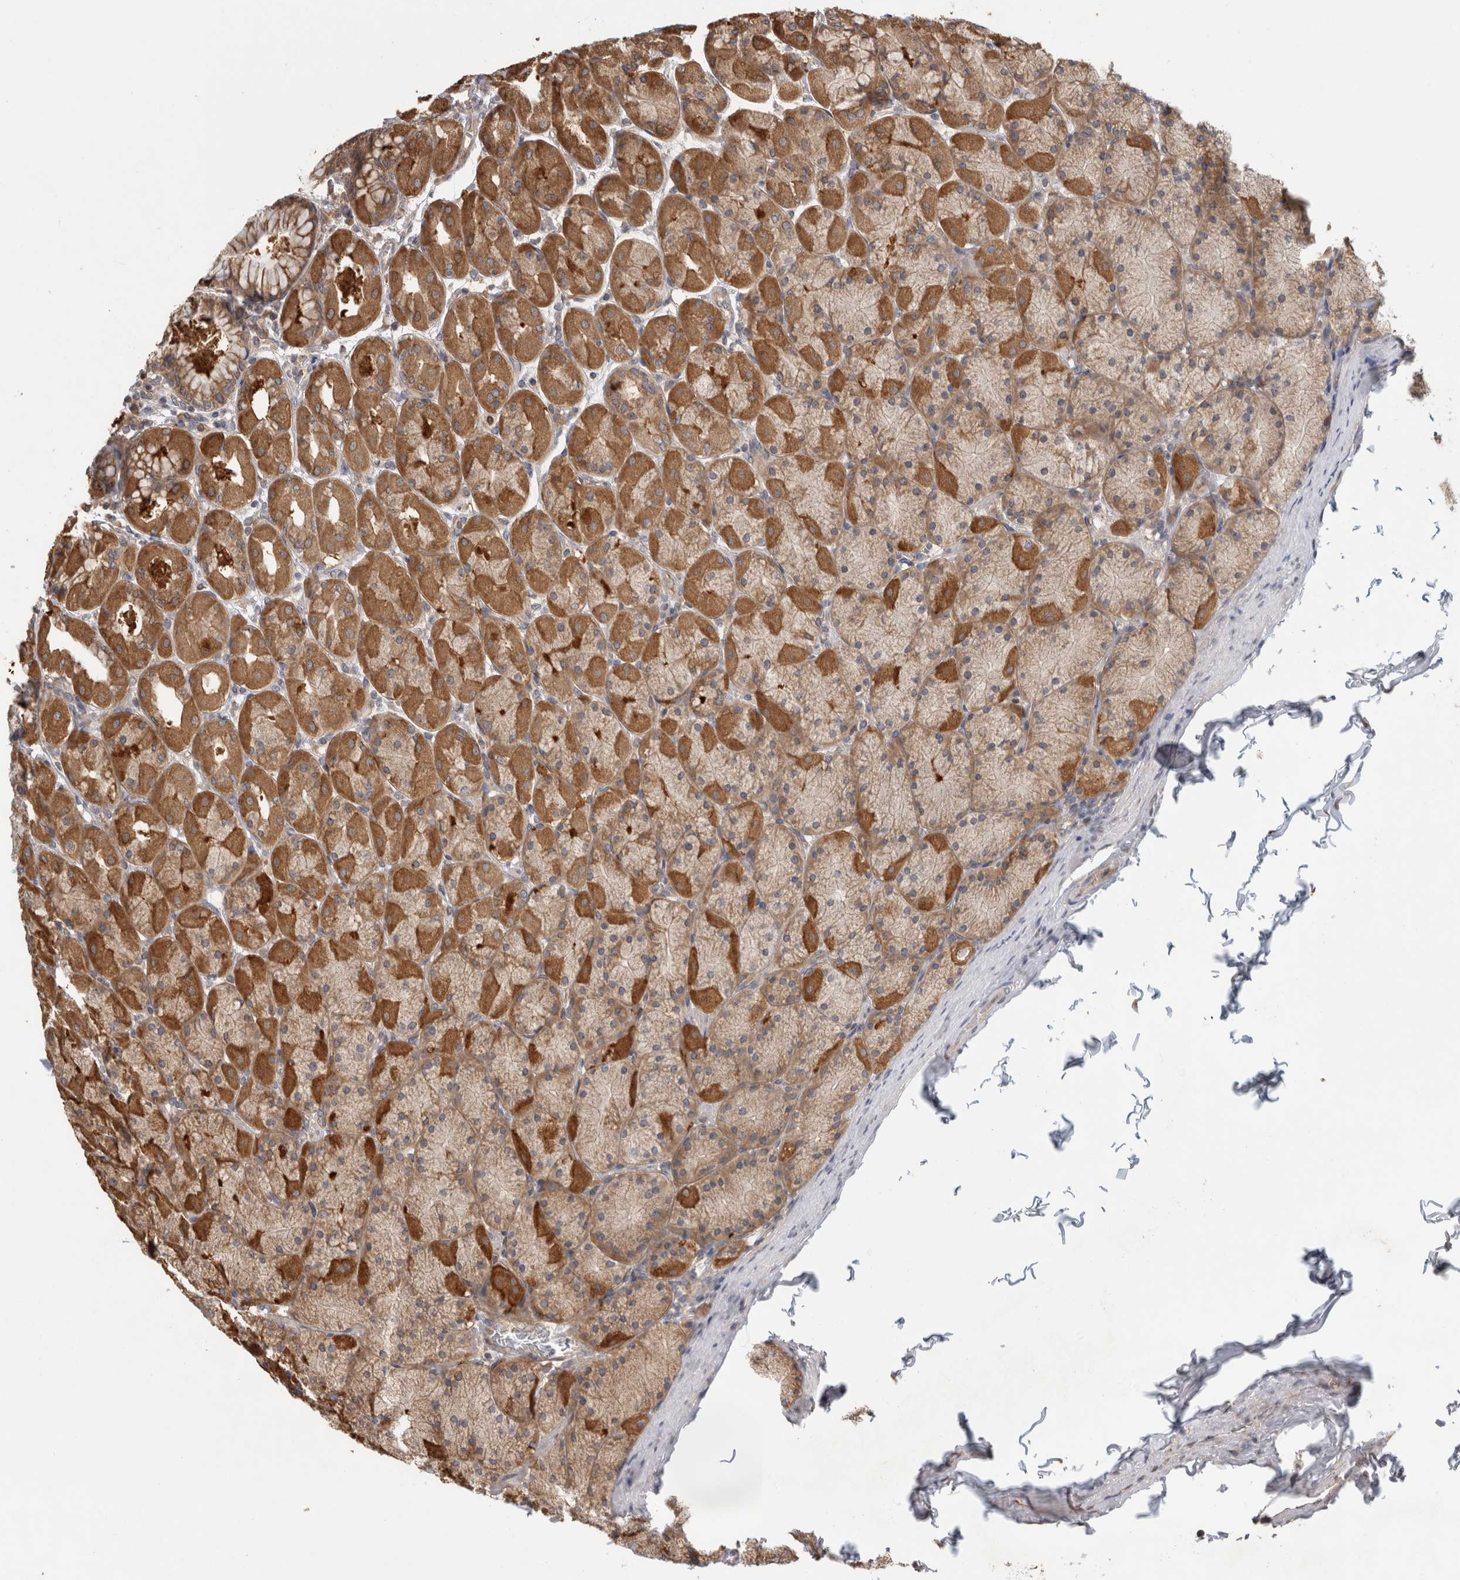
{"staining": {"intensity": "strong", "quantity": ">75%", "location": "cytoplasmic/membranous"}, "tissue": "stomach", "cell_type": "Glandular cells", "image_type": "normal", "snomed": [{"axis": "morphology", "description": "Normal tissue, NOS"}, {"axis": "topography", "description": "Stomach, upper"}], "caption": "A photomicrograph showing strong cytoplasmic/membranous expression in about >75% of glandular cells in unremarkable stomach, as visualized by brown immunohistochemical staining.", "gene": "PARP6", "patient": {"sex": "female", "age": 56}}